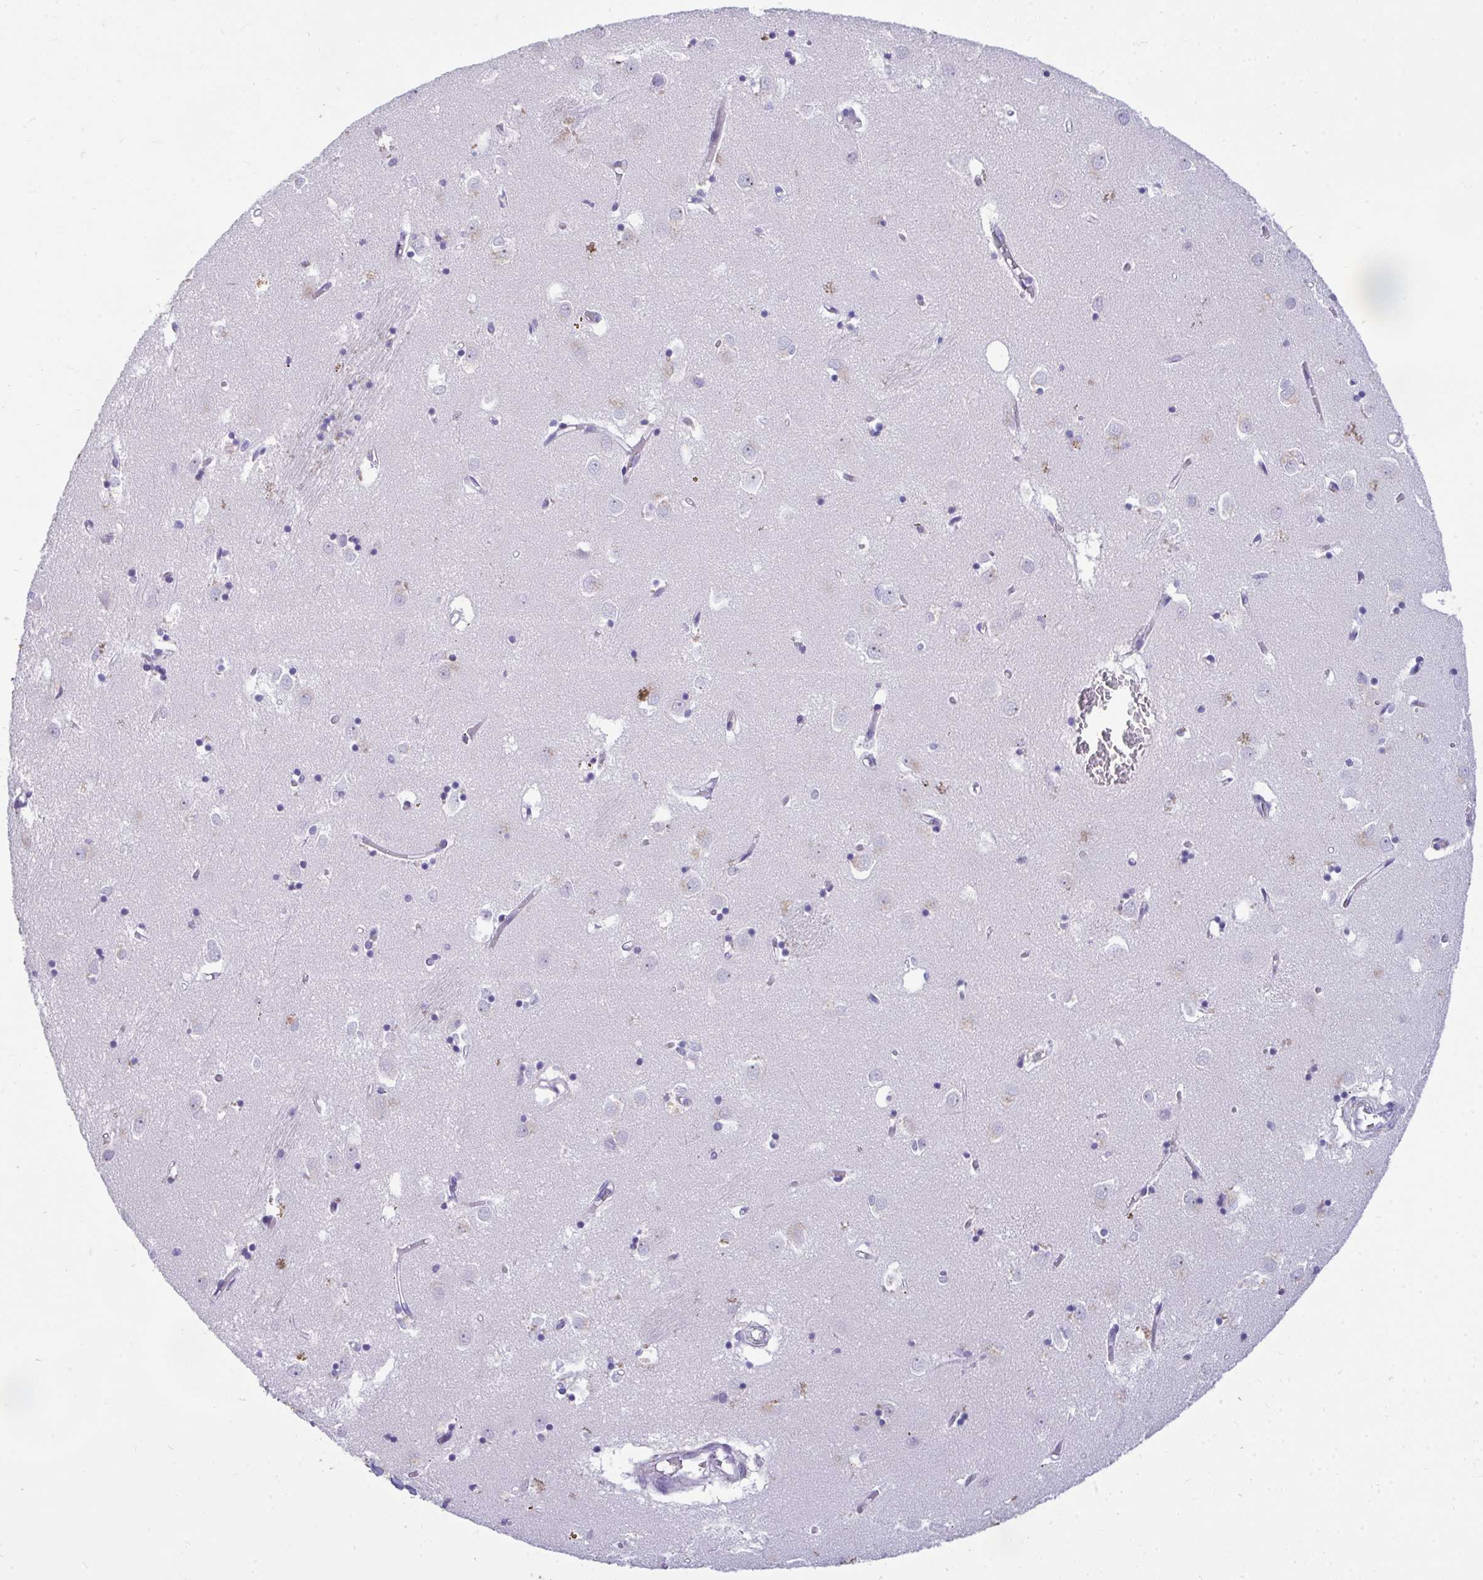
{"staining": {"intensity": "negative", "quantity": "none", "location": "none"}, "tissue": "caudate", "cell_type": "Glial cells", "image_type": "normal", "snomed": [{"axis": "morphology", "description": "Normal tissue, NOS"}, {"axis": "topography", "description": "Lateral ventricle wall"}], "caption": "This is an IHC photomicrograph of normal human caudate. There is no expression in glial cells.", "gene": "PIGZ", "patient": {"sex": "male", "age": 70}}